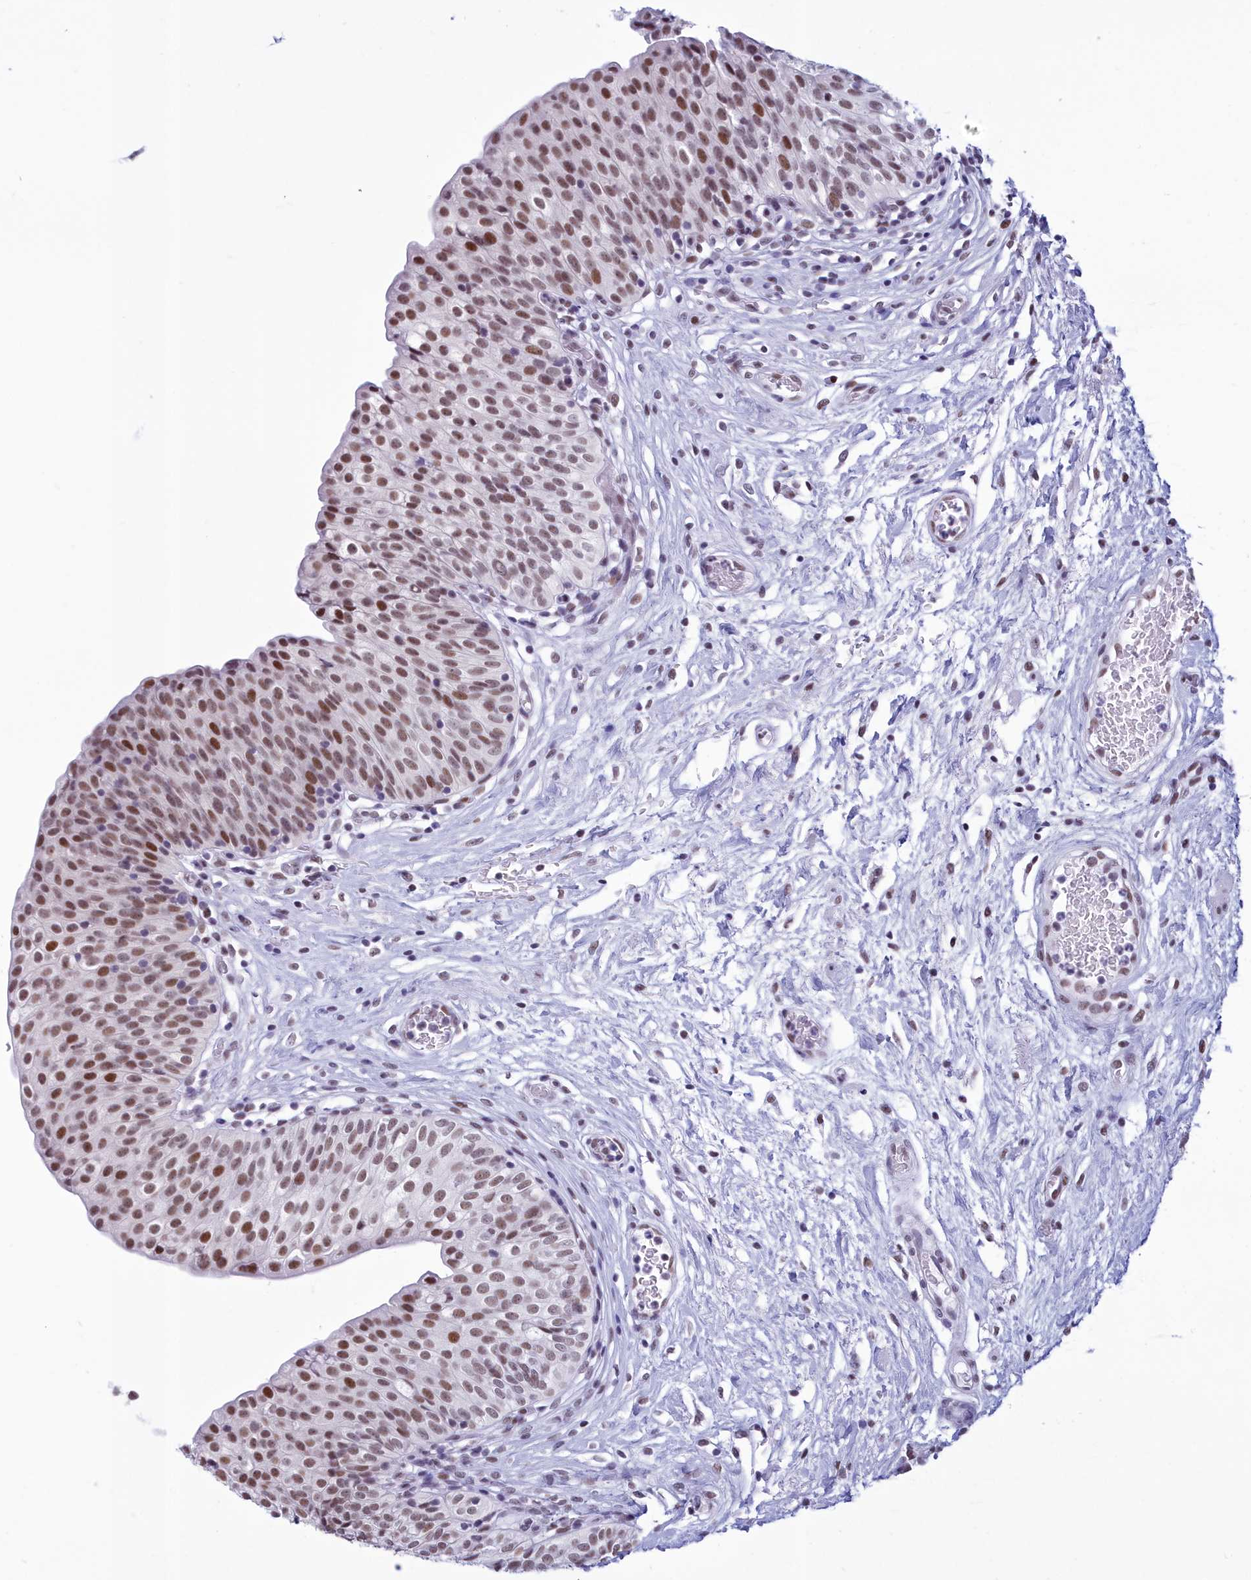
{"staining": {"intensity": "moderate", "quantity": ">75%", "location": "nuclear"}, "tissue": "urinary bladder", "cell_type": "Urothelial cells", "image_type": "normal", "snomed": [{"axis": "morphology", "description": "Normal tissue, NOS"}, {"axis": "topography", "description": "Urinary bladder"}], "caption": "Immunohistochemistry (IHC) image of unremarkable urinary bladder stained for a protein (brown), which exhibits medium levels of moderate nuclear positivity in approximately >75% of urothelial cells.", "gene": "CDC26", "patient": {"sex": "male", "age": 55}}